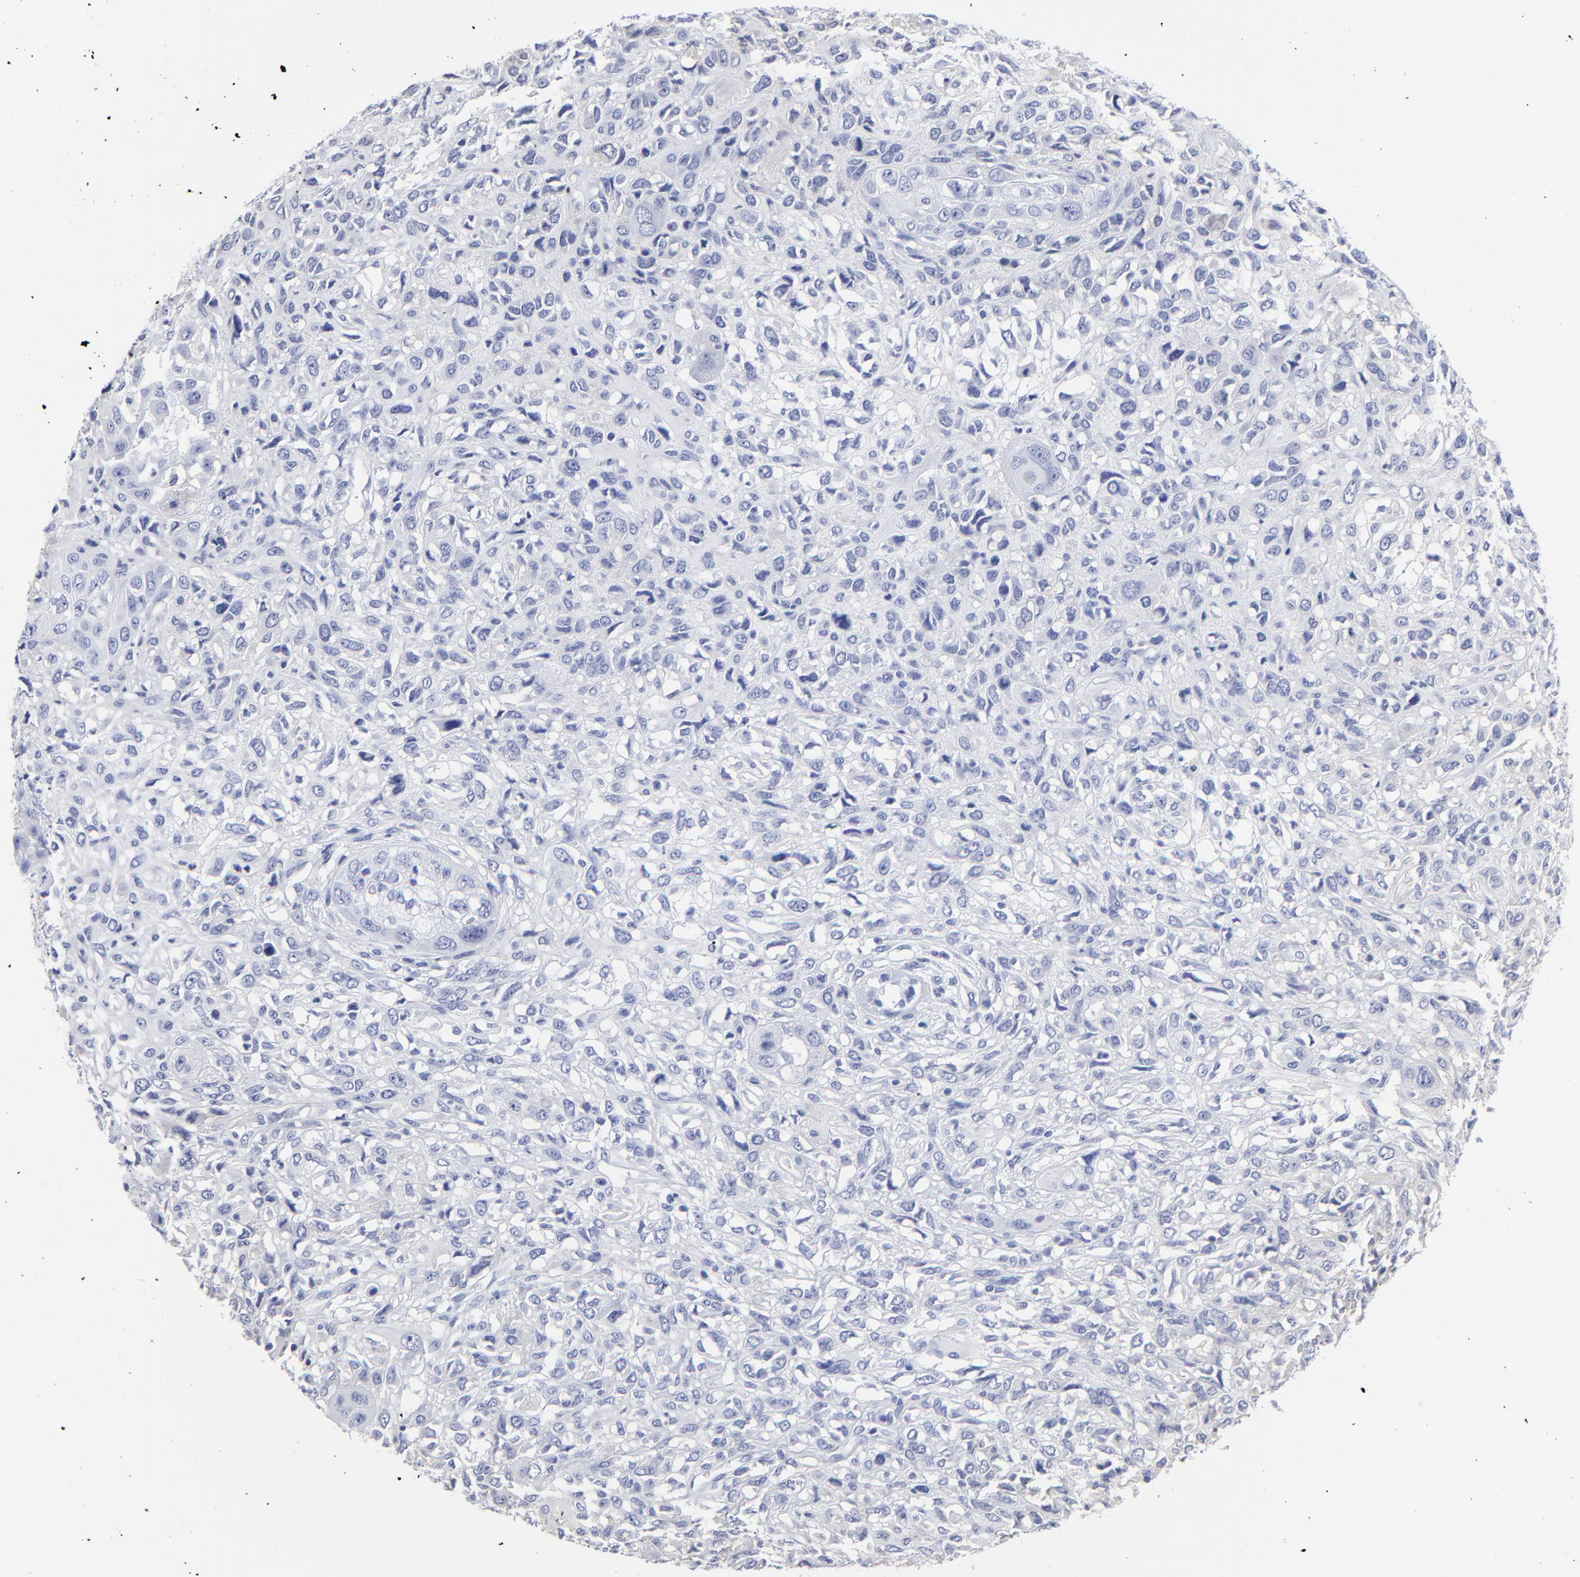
{"staining": {"intensity": "negative", "quantity": "none", "location": "none"}, "tissue": "head and neck cancer", "cell_type": "Tumor cells", "image_type": "cancer", "snomed": [{"axis": "morphology", "description": "Neoplasm, malignant, NOS"}, {"axis": "topography", "description": "Salivary gland"}, {"axis": "topography", "description": "Head-Neck"}], "caption": "DAB (3,3'-diaminobenzidine) immunohistochemical staining of human head and neck cancer (malignant neoplasm) shows no significant expression in tumor cells.", "gene": "DCN", "patient": {"sex": "male", "age": 43}}